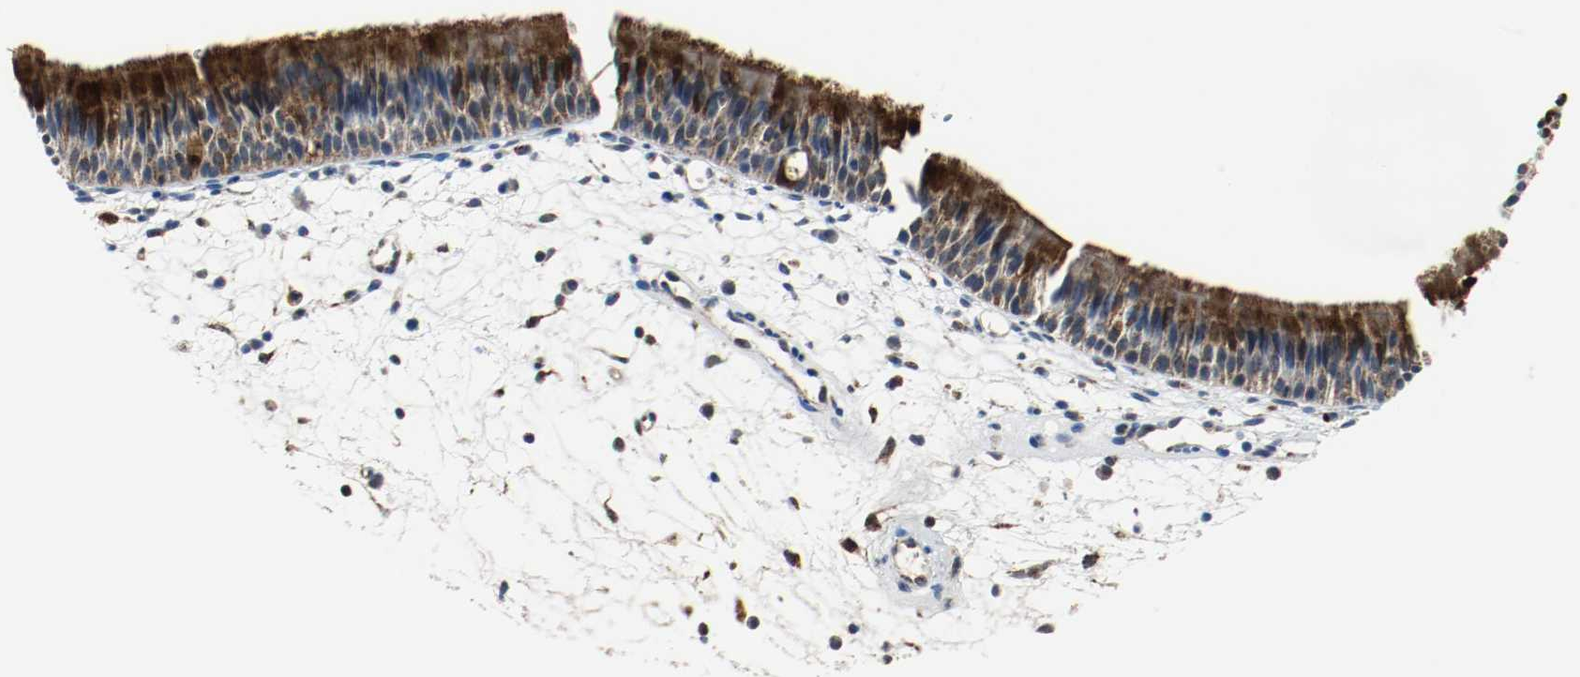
{"staining": {"intensity": "strong", "quantity": ">75%", "location": "cytoplasmic/membranous"}, "tissue": "nasopharynx", "cell_type": "Respiratory epithelial cells", "image_type": "normal", "snomed": [{"axis": "morphology", "description": "Normal tissue, NOS"}, {"axis": "topography", "description": "Nasopharynx"}], "caption": "A brown stain shows strong cytoplasmic/membranous staining of a protein in respiratory epithelial cells of unremarkable nasopharynx. (Stains: DAB (3,3'-diaminobenzidine) in brown, nuclei in blue, Microscopy: brightfield microscopy at high magnification).", "gene": "TXNRD1", "patient": {"sex": "female", "age": 54}}